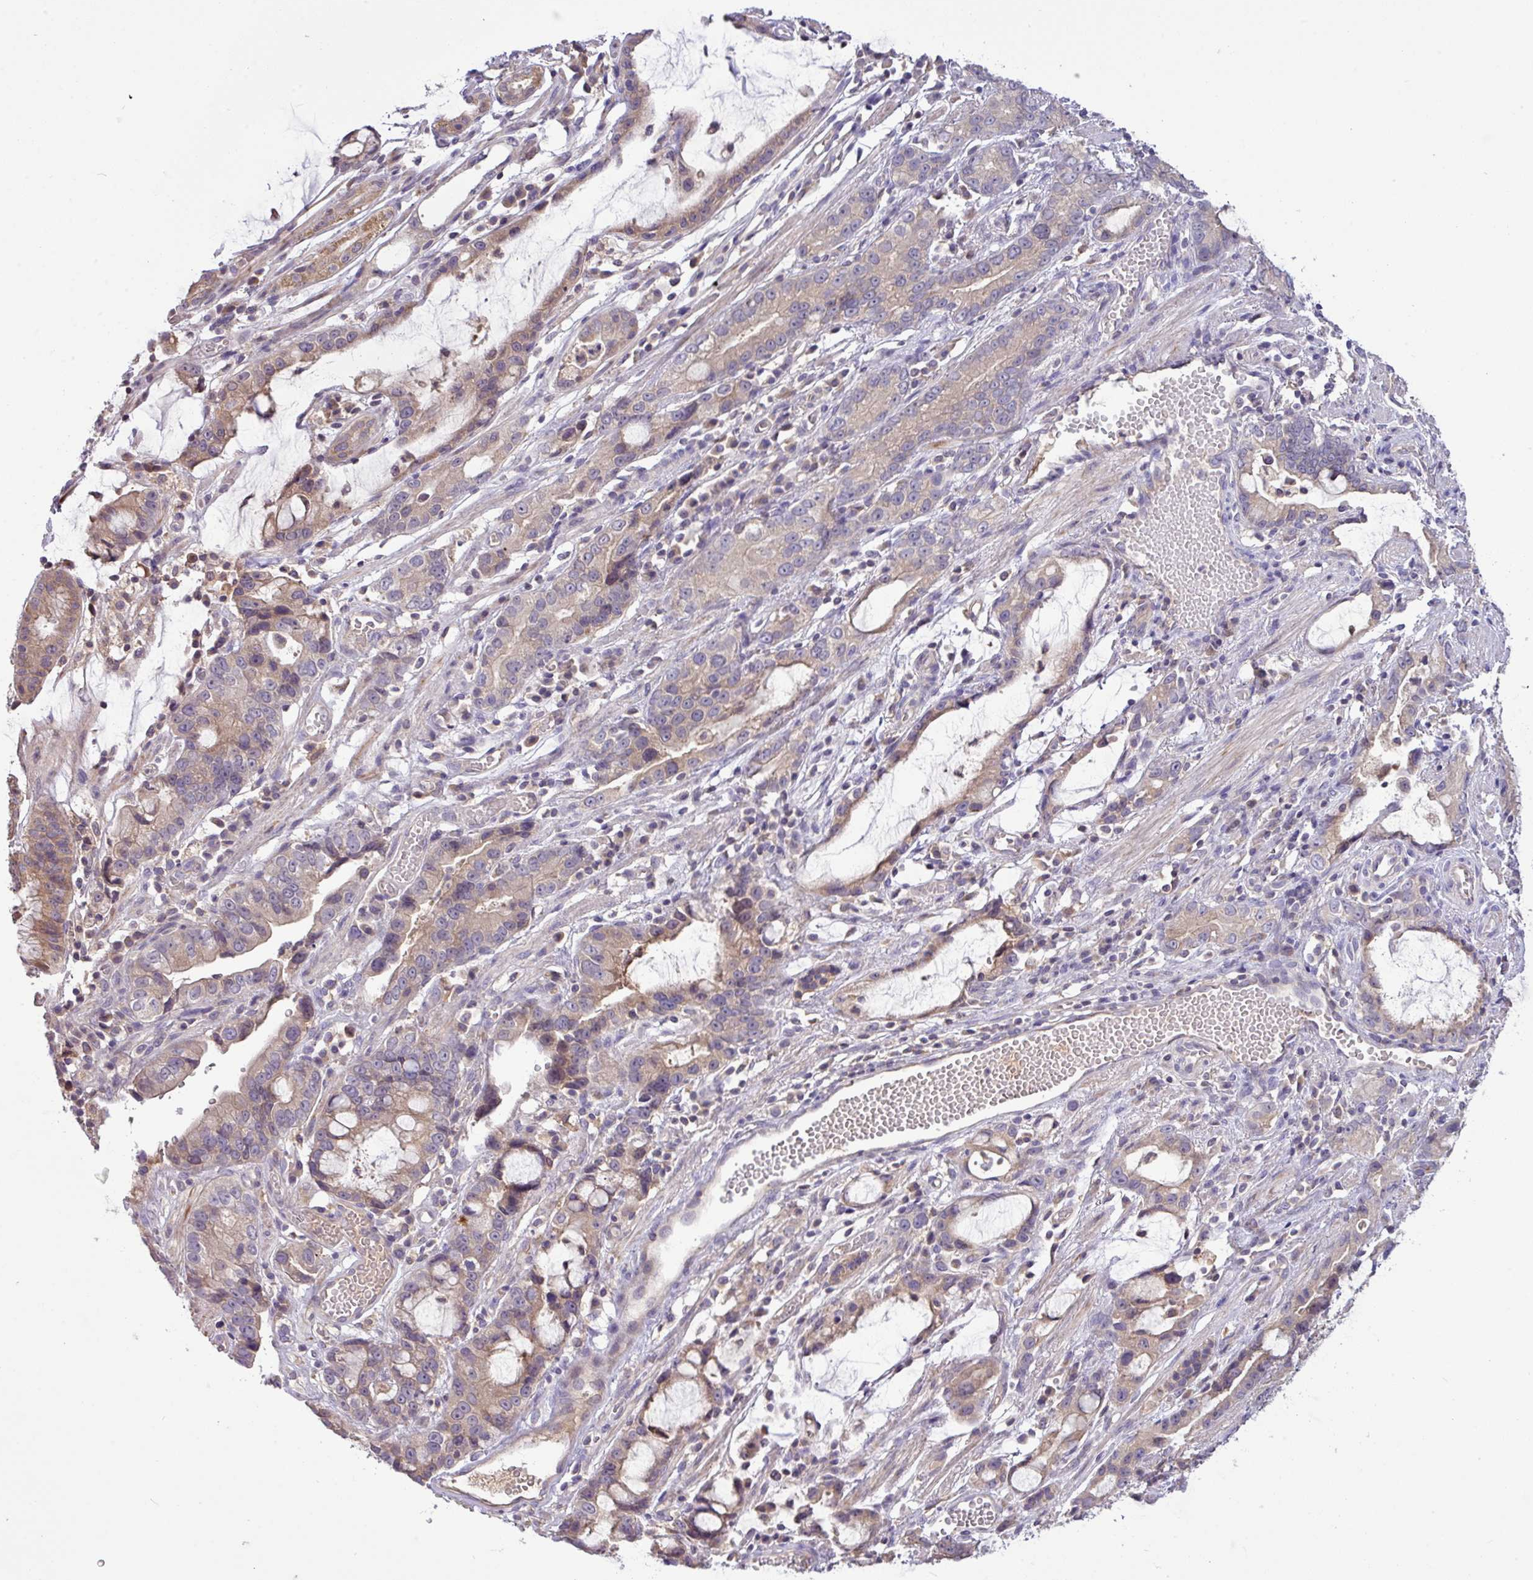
{"staining": {"intensity": "weak", "quantity": ">75%", "location": "cytoplasmic/membranous"}, "tissue": "stomach cancer", "cell_type": "Tumor cells", "image_type": "cancer", "snomed": [{"axis": "morphology", "description": "Adenocarcinoma, NOS"}, {"axis": "topography", "description": "Stomach"}], "caption": "Stomach adenocarcinoma was stained to show a protein in brown. There is low levels of weak cytoplasmic/membranous expression in about >75% of tumor cells.", "gene": "TMEM62", "patient": {"sex": "male", "age": 55}}